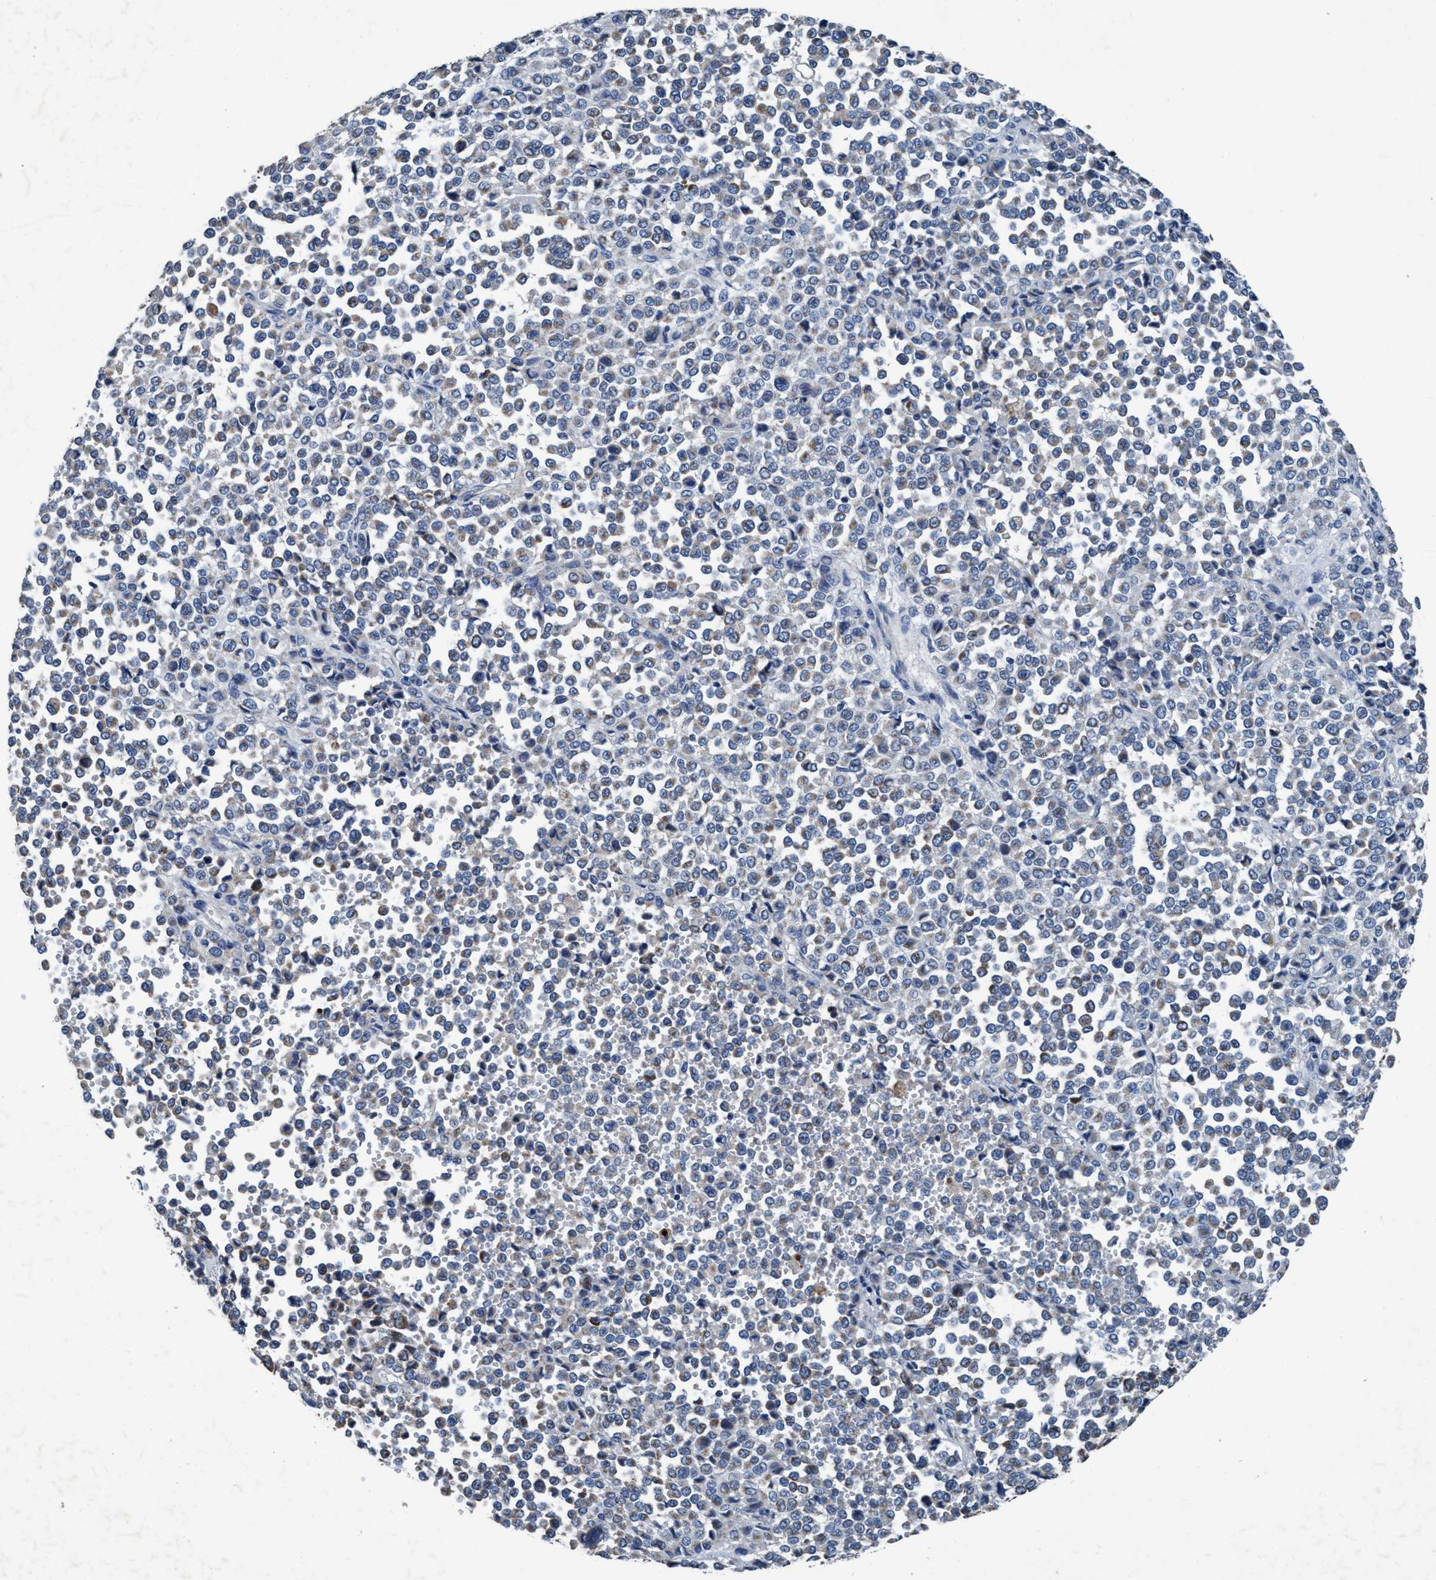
{"staining": {"intensity": "weak", "quantity": "25%-75%", "location": "cytoplasmic/membranous"}, "tissue": "melanoma", "cell_type": "Tumor cells", "image_type": "cancer", "snomed": [{"axis": "morphology", "description": "Malignant melanoma, Metastatic site"}, {"axis": "topography", "description": "Pancreas"}], "caption": "DAB immunohistochemical staining of human melanoma demonstrates weak cytoplasmic/membranous protein staining in approximately 25%-75% of tumor cells.", "gene": "ANKFN1", "patient": {"sex": "female", "age": 30}}